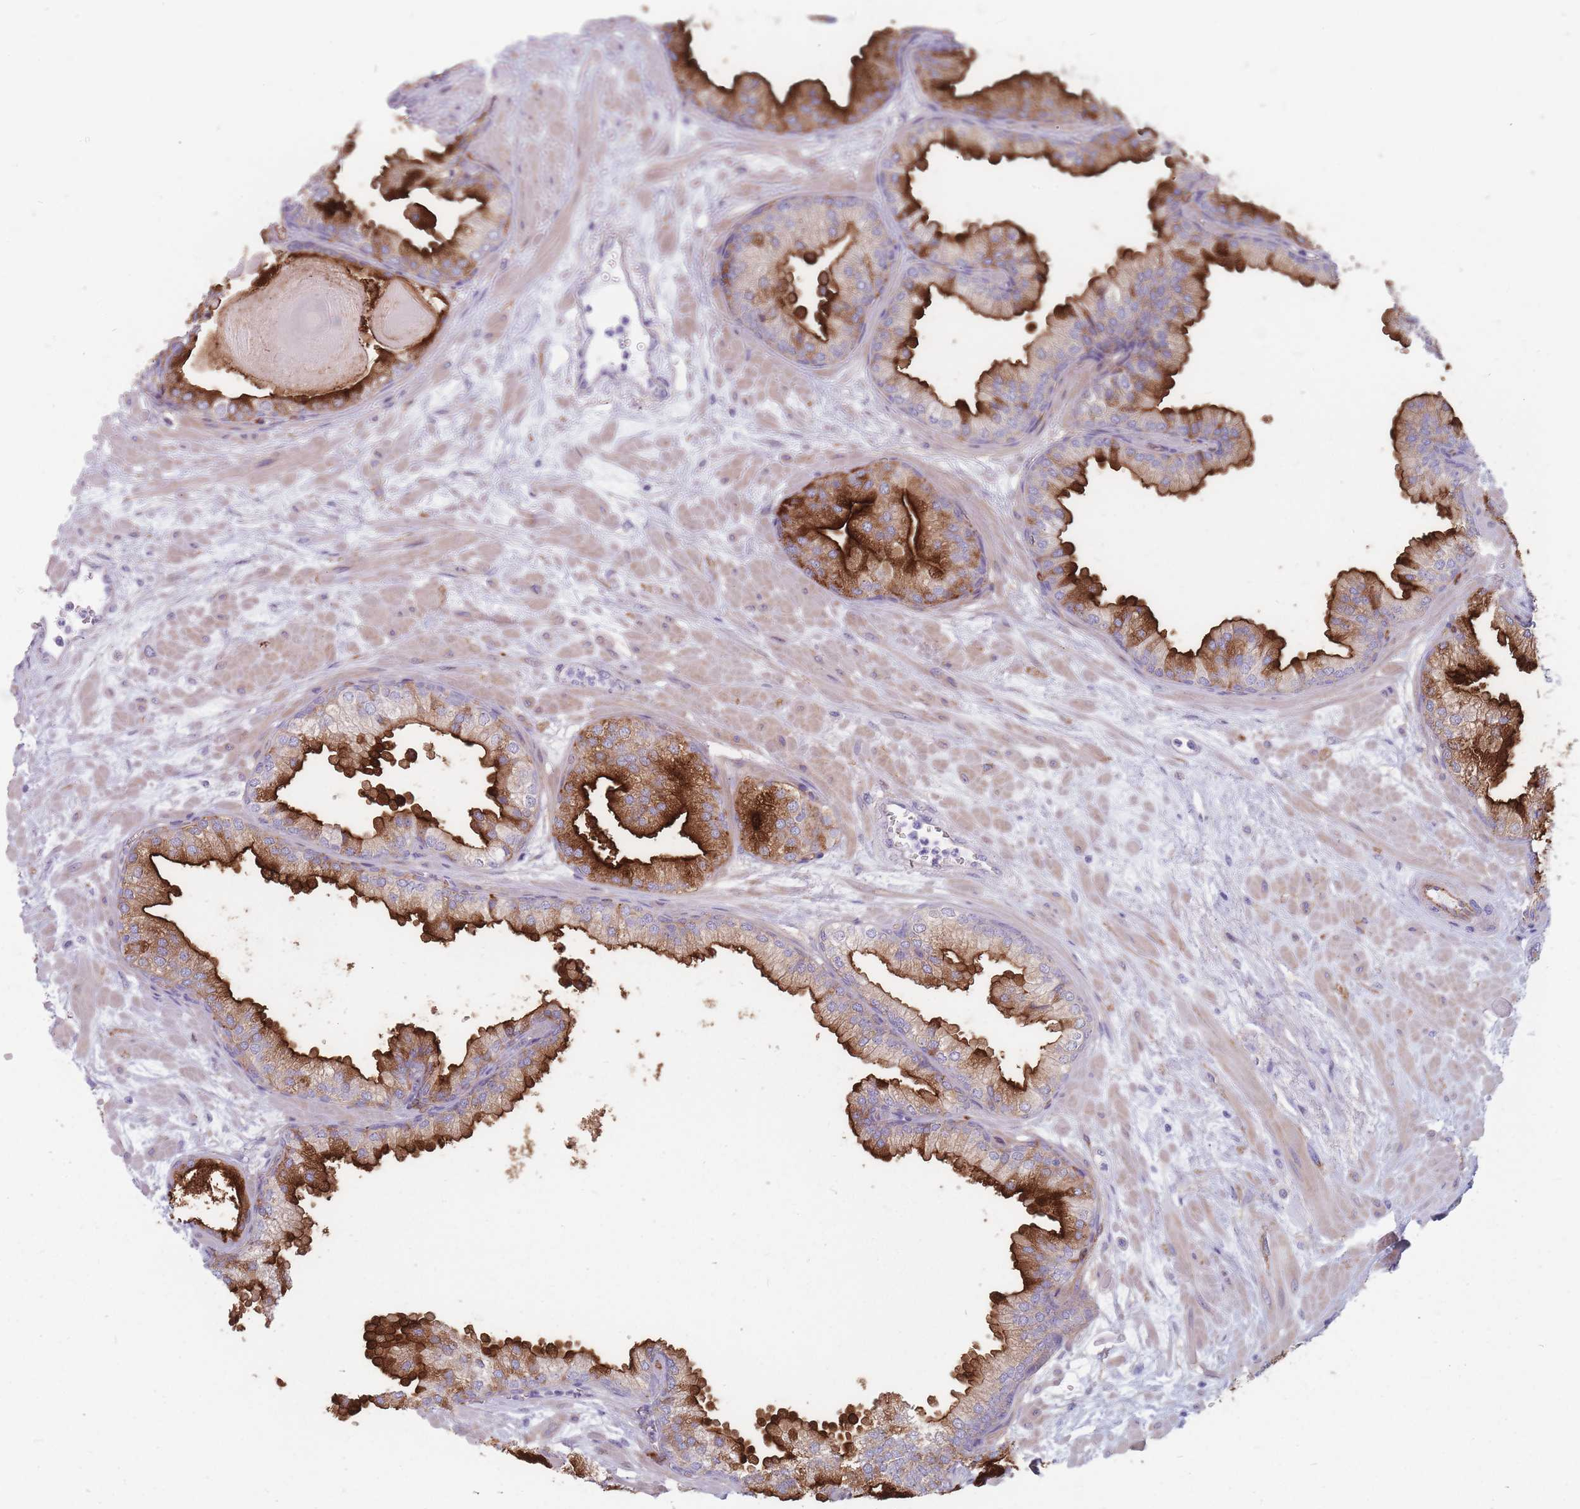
{"staining": {"intensity": "strong", "quantity": ">75%", "location": "cytoplasmic/membranous"}, "tissue": "prostate", "cell_type": "Glandular cells", "image_type": "normal", "snomed": [{"axis": "morphology", "description": "Normal tissue, NOS"}, {"axis": "topography", "description": "Prostate"}], "caption": "A high-resolution image shows IHC staining of normal prostate, which shows strong cytoplasmic/membranous positivity in approximately >75% of glandular cells.", "gene": "PLPP1", "patient": {"sex": "male", "age": 61}}